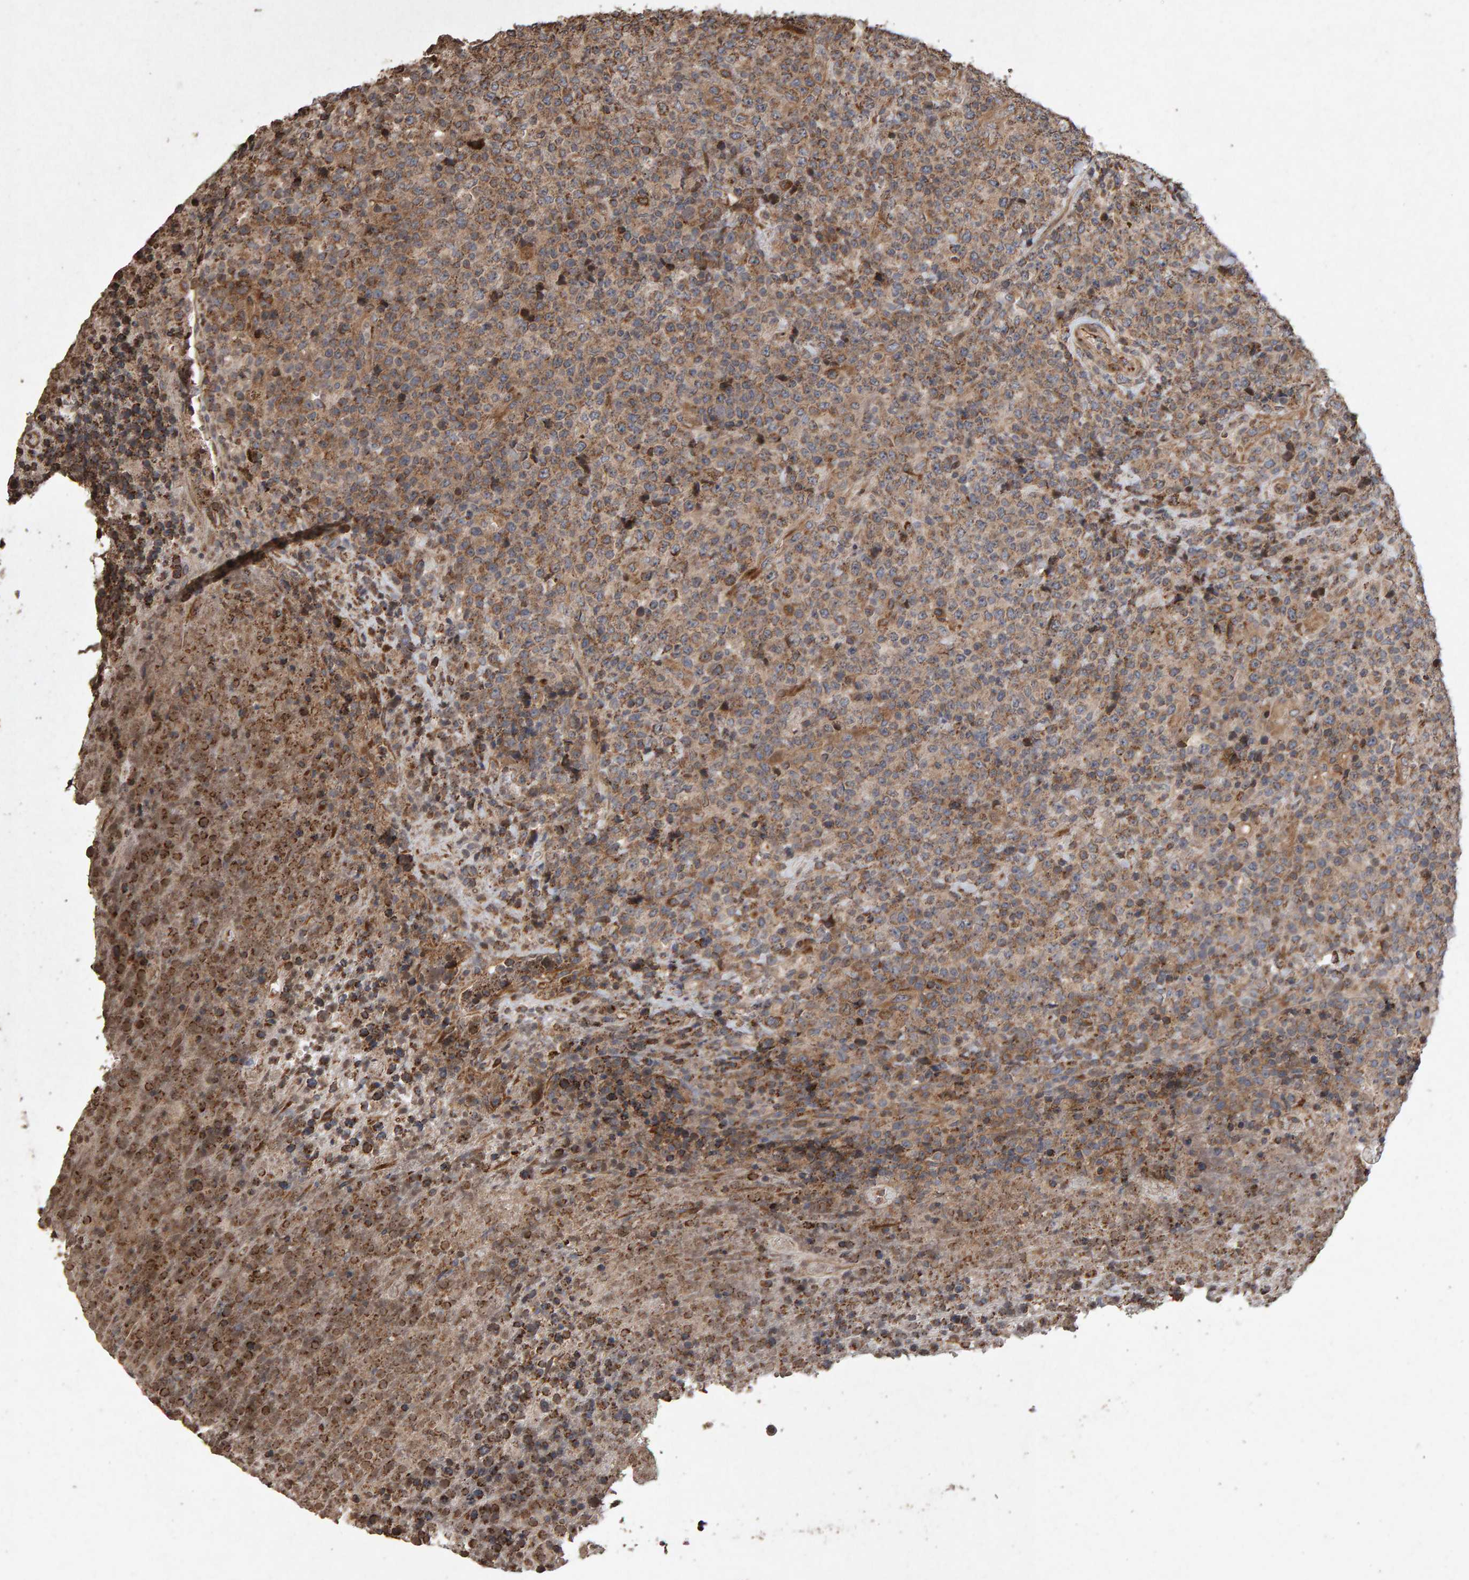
{"staining": {"intensity": "moderate", "quantity": "25%-75%", "location": "cytoplasmic/membranous"}, "tissue": "lymphoma", "cell_type": "Tumor cells", "image_type": "cancer", "snomed": [{"axis": "morphology", "description": "Malignant lymphoma, non-Hodgkin's type, High grade"}, {"axis": "topography", "description": "Lymph node"}], "caption": "This is a photomicrograph of immunohistochemistry staining of lymphoma, which shows moderate staining in the cytoplasmic/membranous of tumor cells.", "gene": "OSBP2", "patient": {"sex": "male", "age": 13}}